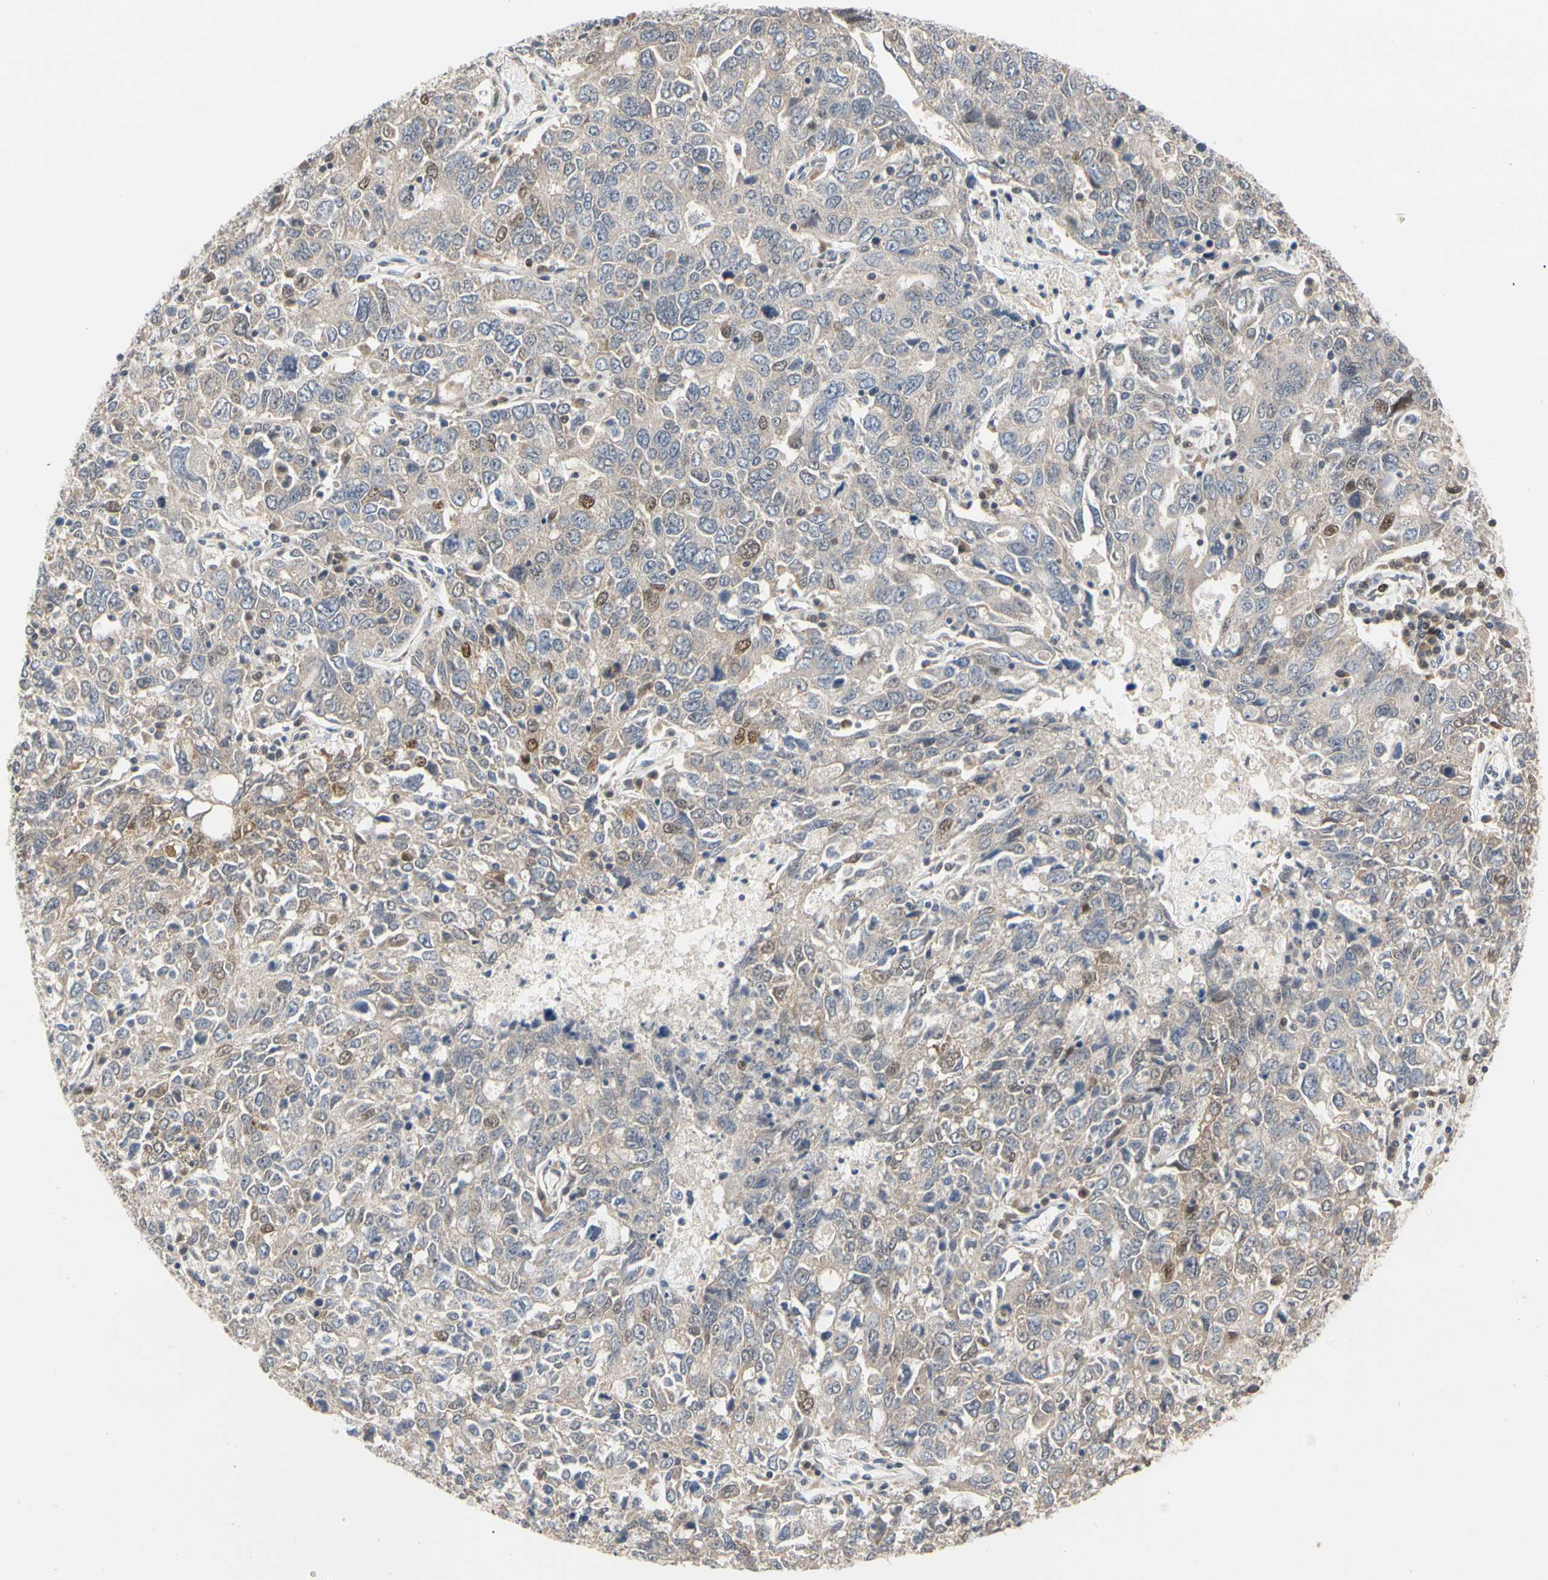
{"staining": {"intensity": "weak", "quantity": ">75%", "location": "cytoplasmic/membranous"}, "tissue": "ovarian cancer", "cell_type": "Tumor cells", "image_type": "cancer", "snomed": [{"axis": "morphology", "description": "Carcinoma, endometroid"}, {"axis": "topography", "description": "Ovary"}], "caption": "Brown immunohistochemical staining in ovarian cancer (endometroid carcinoma) shows weak cytoplasmic/membranous staining in about >75% of tumor cells.", "gene": "CDK5", "patient": {"sex": "female", "age": 62}}